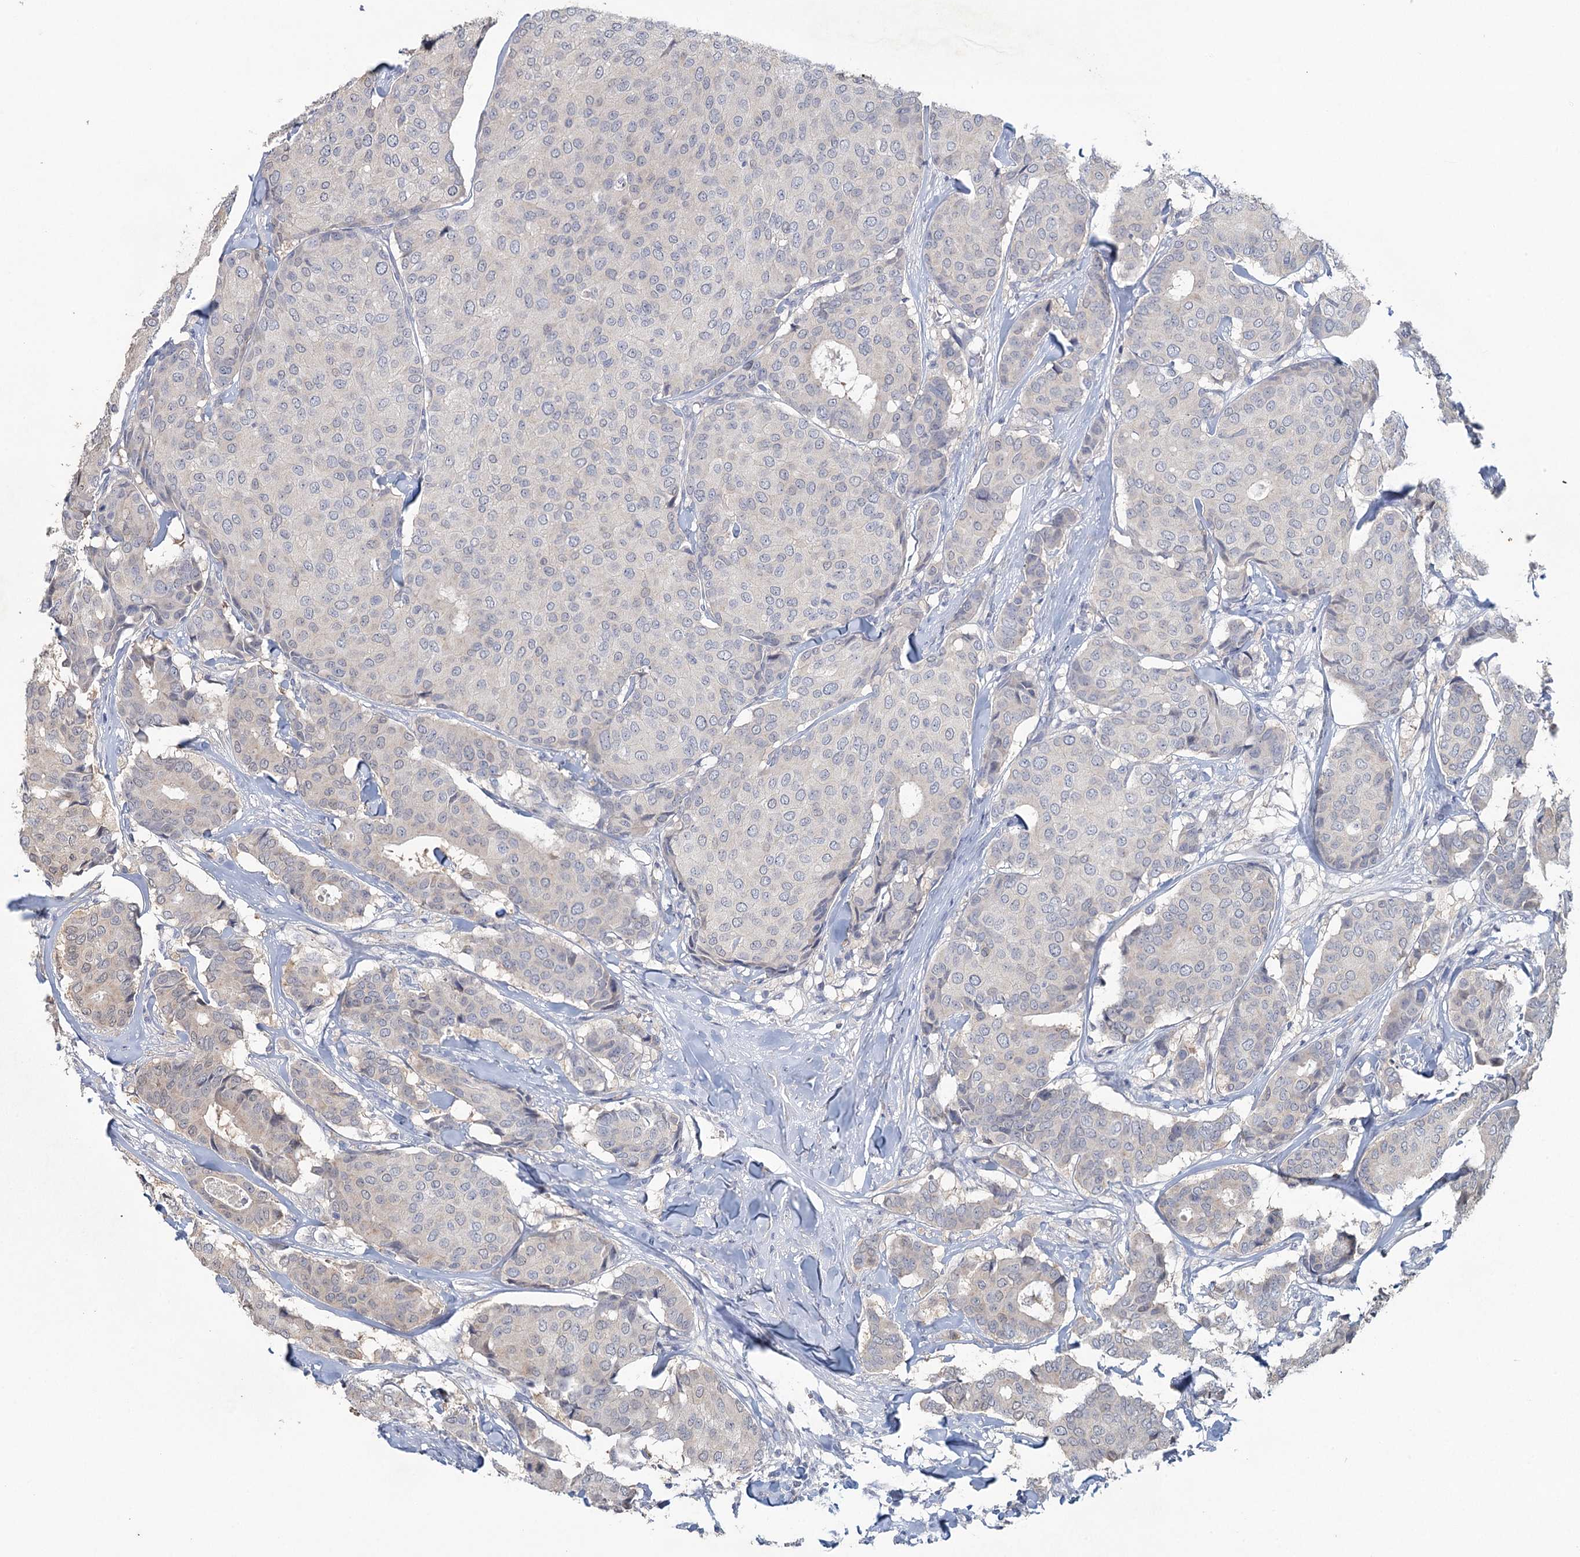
{"staining": {"intensity": "negative", "quantity": "none", "location": "none"}, "tissue": "breast cancer", "cell_type": "Tumor cells", "image_type": "cancer", "snomed": [{"axis": "morphology", "description": "Duct carcinoma"}, {"axis": "topography", "description": "Breast"}], "caption": "Immunohistochemistry histopathology image of human infiltrating ductal carcinoma (breast) stained for a protein (brown), which reveals no positivity in tumor cells. The staining was performed using DAB to visualize the protein expression in brown, while the nuclei were stained in blue with hematoxylin (Magnification: 20x).", "gene": "MYO7B", "patient": {"sex": "female", "age": 75}}